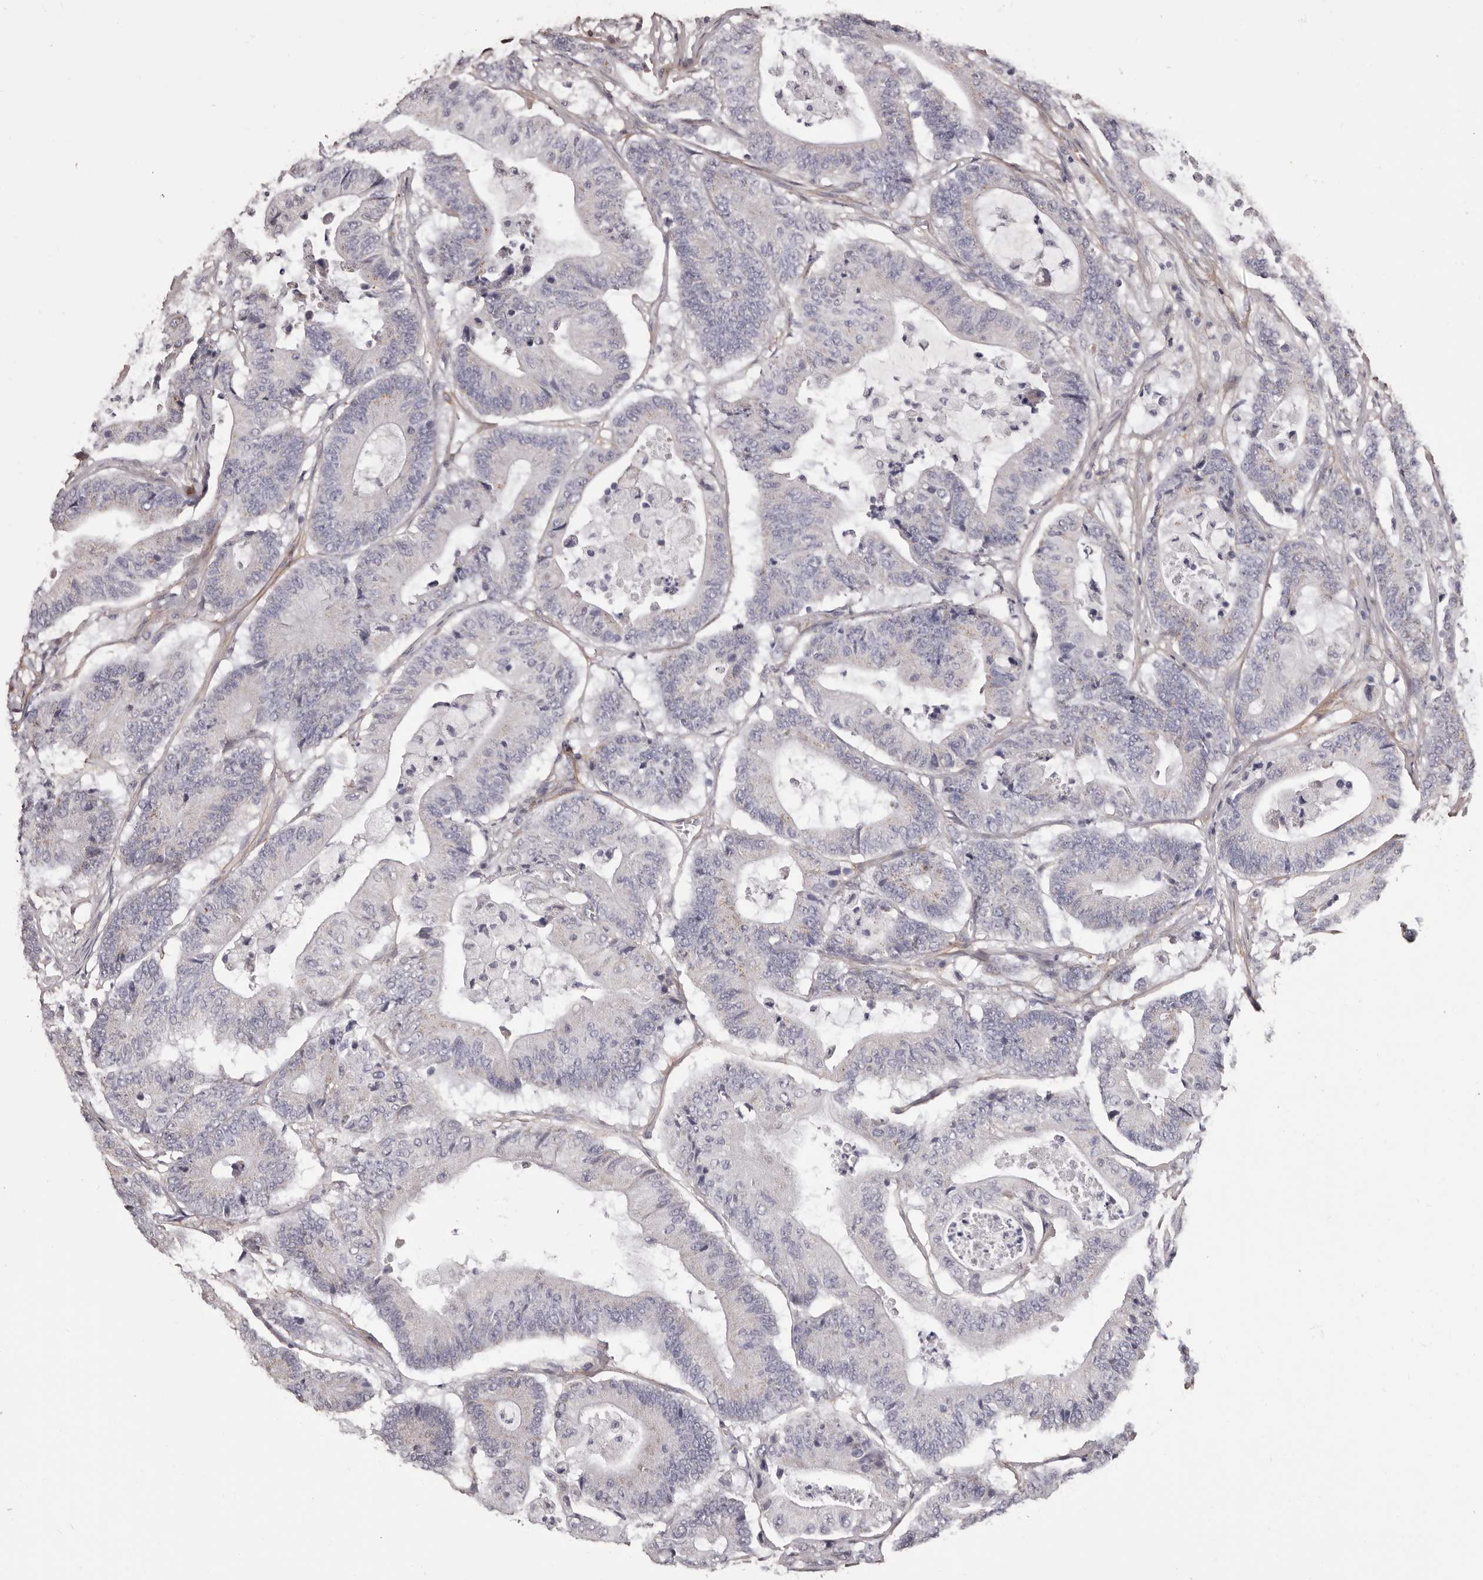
{"staining": {"intensity": "negative", "quantity": "none", "location": "none"}, "tissue": "colorectal cancer", "cell_type": "Tumor cells", "image_type": "cancer", "snomed": [{"axis": "morphology", "description": "Adenocarcinoma, NOS"}, {"axis": "topography", "description": "Colon"}], "caption": "High magnification brightfield microscopy of colorectal cancer stained with DAB (brown) and counterstained with hematoxylin (blue): tumor cells show no significant expression.", "gene": "COL6A1", "patient": {"sex": "female", "age": 84}}